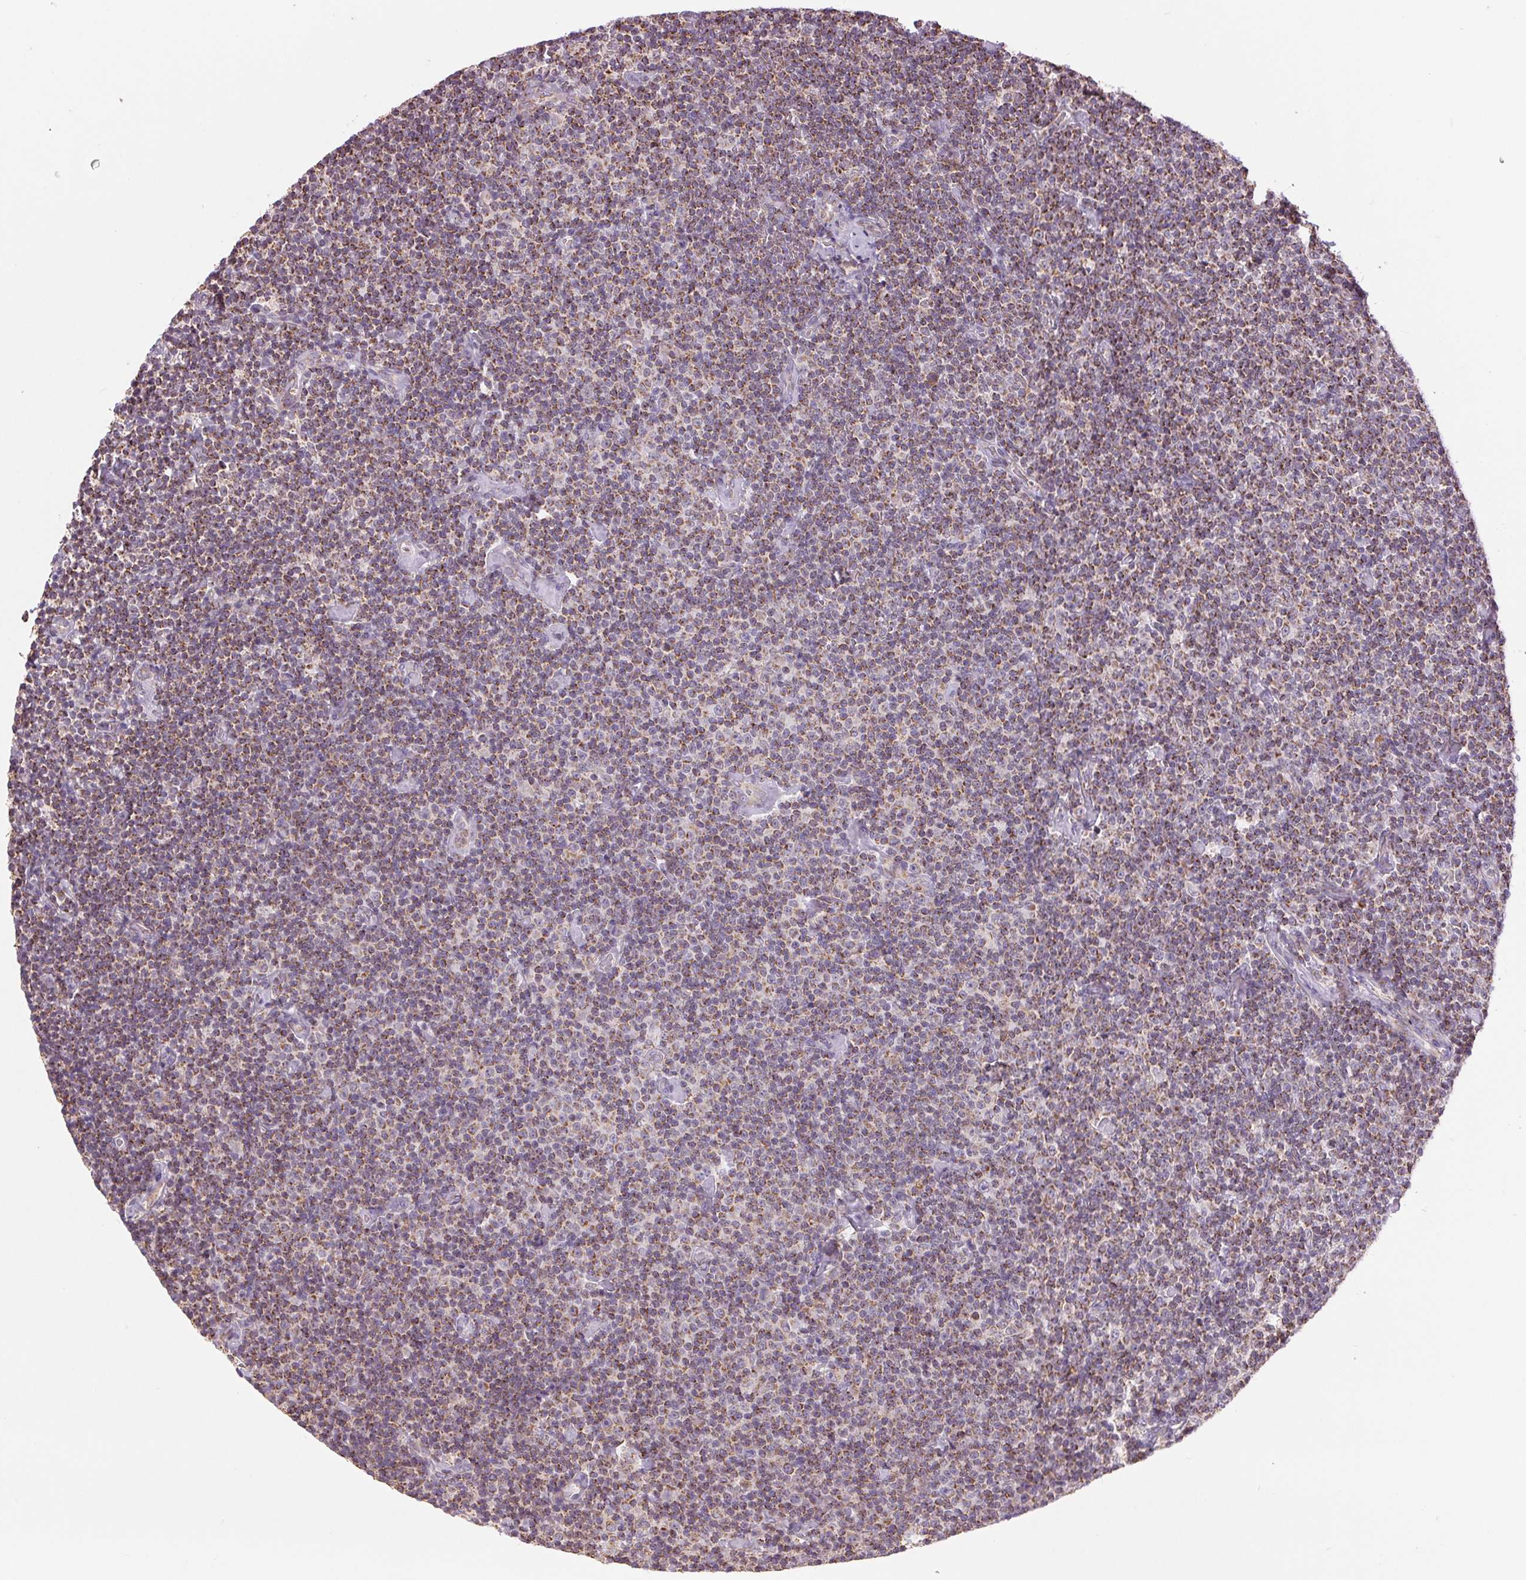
{"staining": {"intensity": "moderate", "quantity": "25%-75%", "location": "cytoplasmic/membranous"}, "tissue": "lymphoma", "cell_type": "Tumor cells", "image_type": "cancer", "snomed": [{"axis": "morphology", "description": "Malignant lymphoma, non-Hodgkin's type, Low grade"}, {"axis": "topography", "description": "Lymph node"}], "caption": "Tumor cells exhibit medium levels of moderate cytoplasmic/membranous positivity in approximately 25%-75% of cells in human low-grade malignant lymphoma, non-Hodgkin's type. (DAB (3,3'-diaminobenzidine) IHC, brown staining for protein, blue staining for nuclei).", "gene": "DGUOK", "patient": {"sex": "male", "age": 81}}